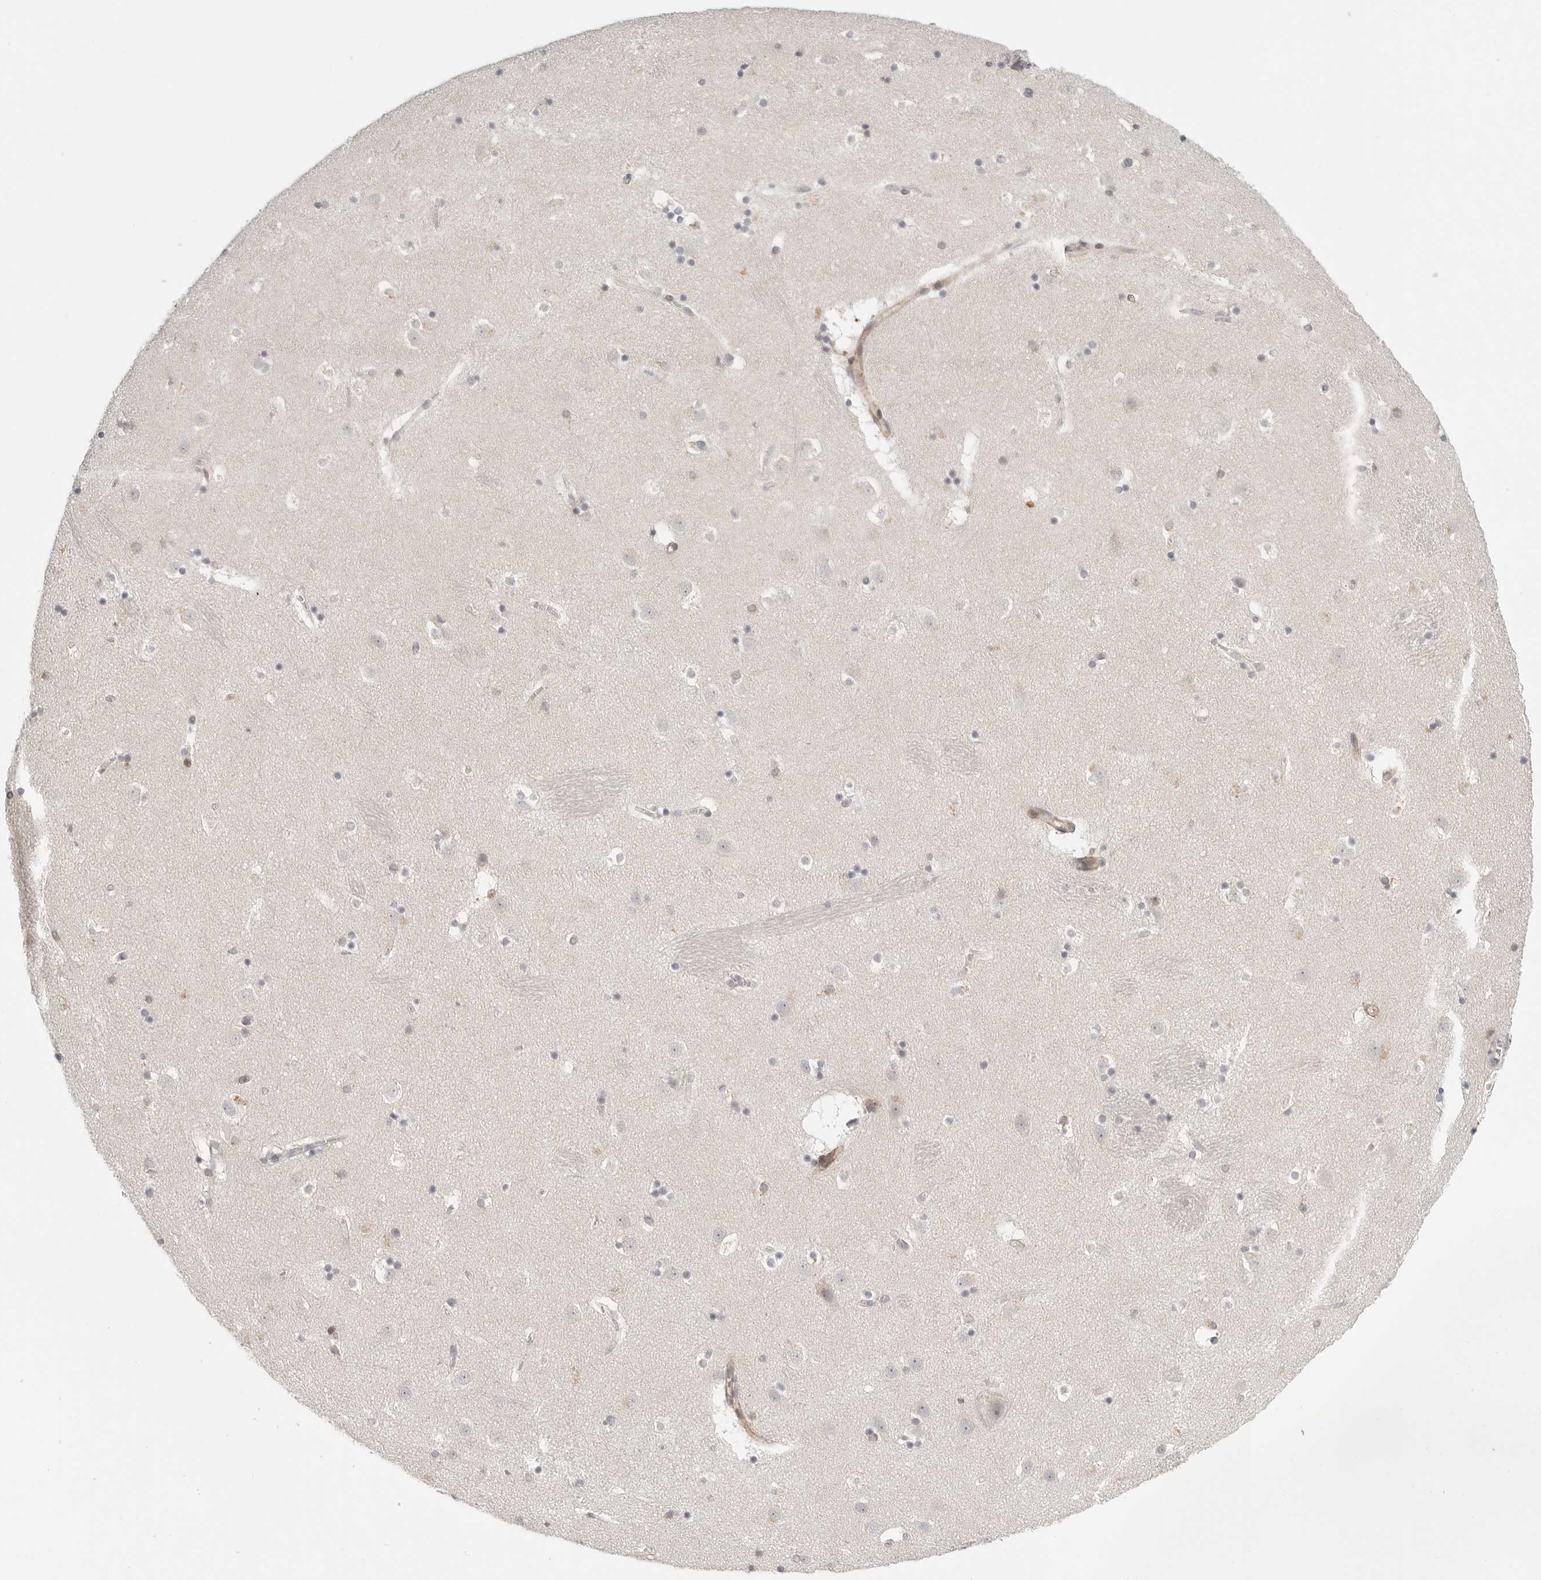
{"staining": {"intensity": "negative", "quantity": "none", "location": "none"}, "tissue": "caudate", "cell_type": "Glial cells", "image_type": "normal", "snomed": [{"axis": "morphology", "description": "Normal tissue, NOS"}, {"axis": "topography", "description": "Lateral ventricle wall"}], "caption": "Caudate stained for a protein using immunohistochemistry (IHC) displays no expression glial cells.", "gene": "SH3KBP1", "patient": {"sex": "male", "age": 45}}